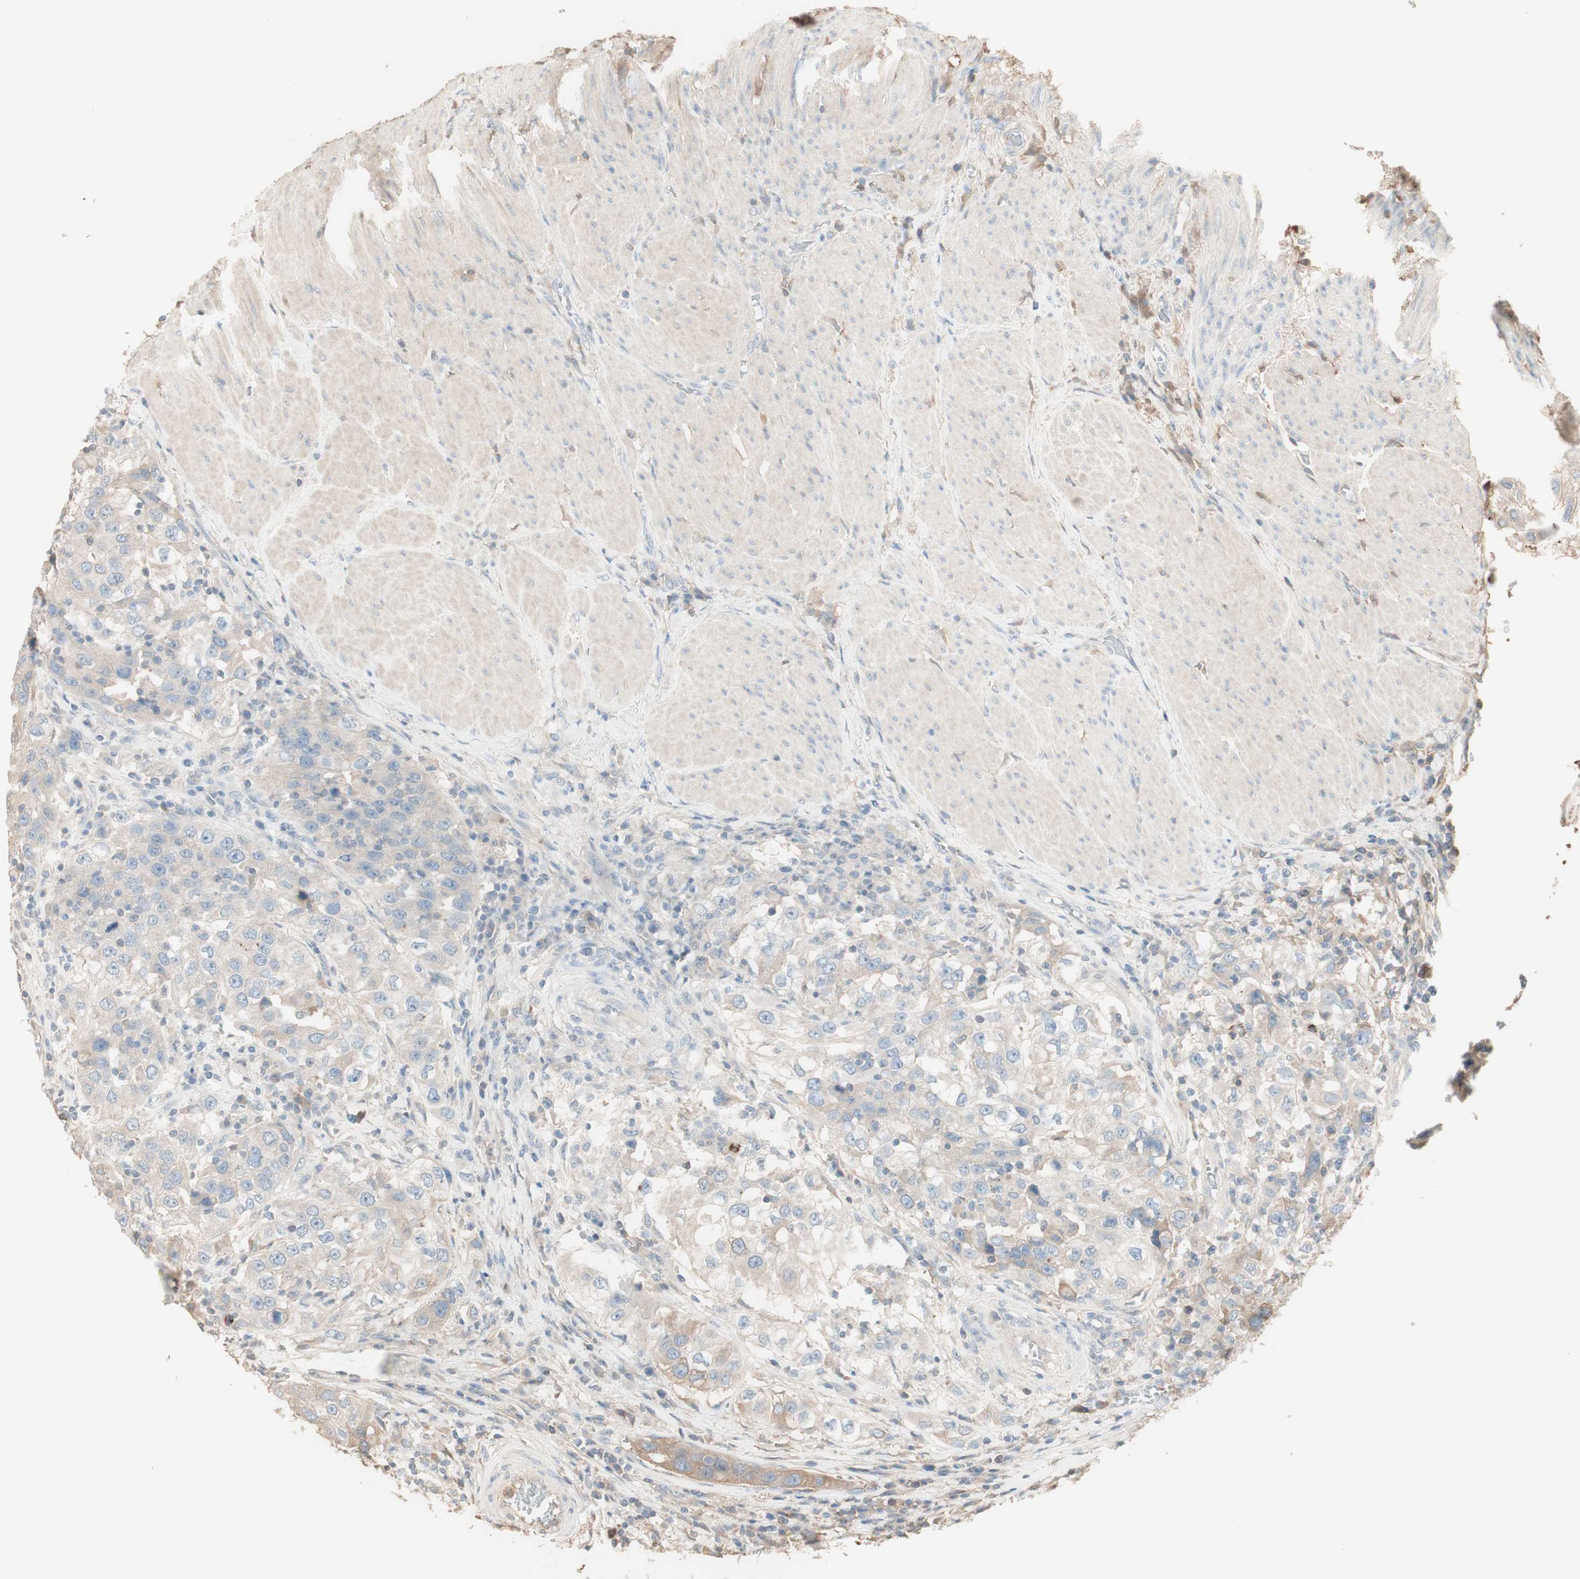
{"staining": {"intensity": "negative", "quantity": "none", "location": "none"}, "tissue": "urothelial cancer", "cell_type": "Tumor cells", "image_type": "cancer", "snomed": [{"axis": "morphology", "description": "Urothelial carcinoma, High grade"}, {"axis": "topography", "description": "Urinary bladder"}], "caption": "Micrograph shows no significant protein expression in tumor cells of urothelial carcinoma (high-grade). The staining was performed using DAB to visualize the protein expression in brown, while the nuclei were stained in blue with hematoxylin (Magnification: 20x).", "gene": "IFNG", "patient": {"sex": "female", "age": 80}}